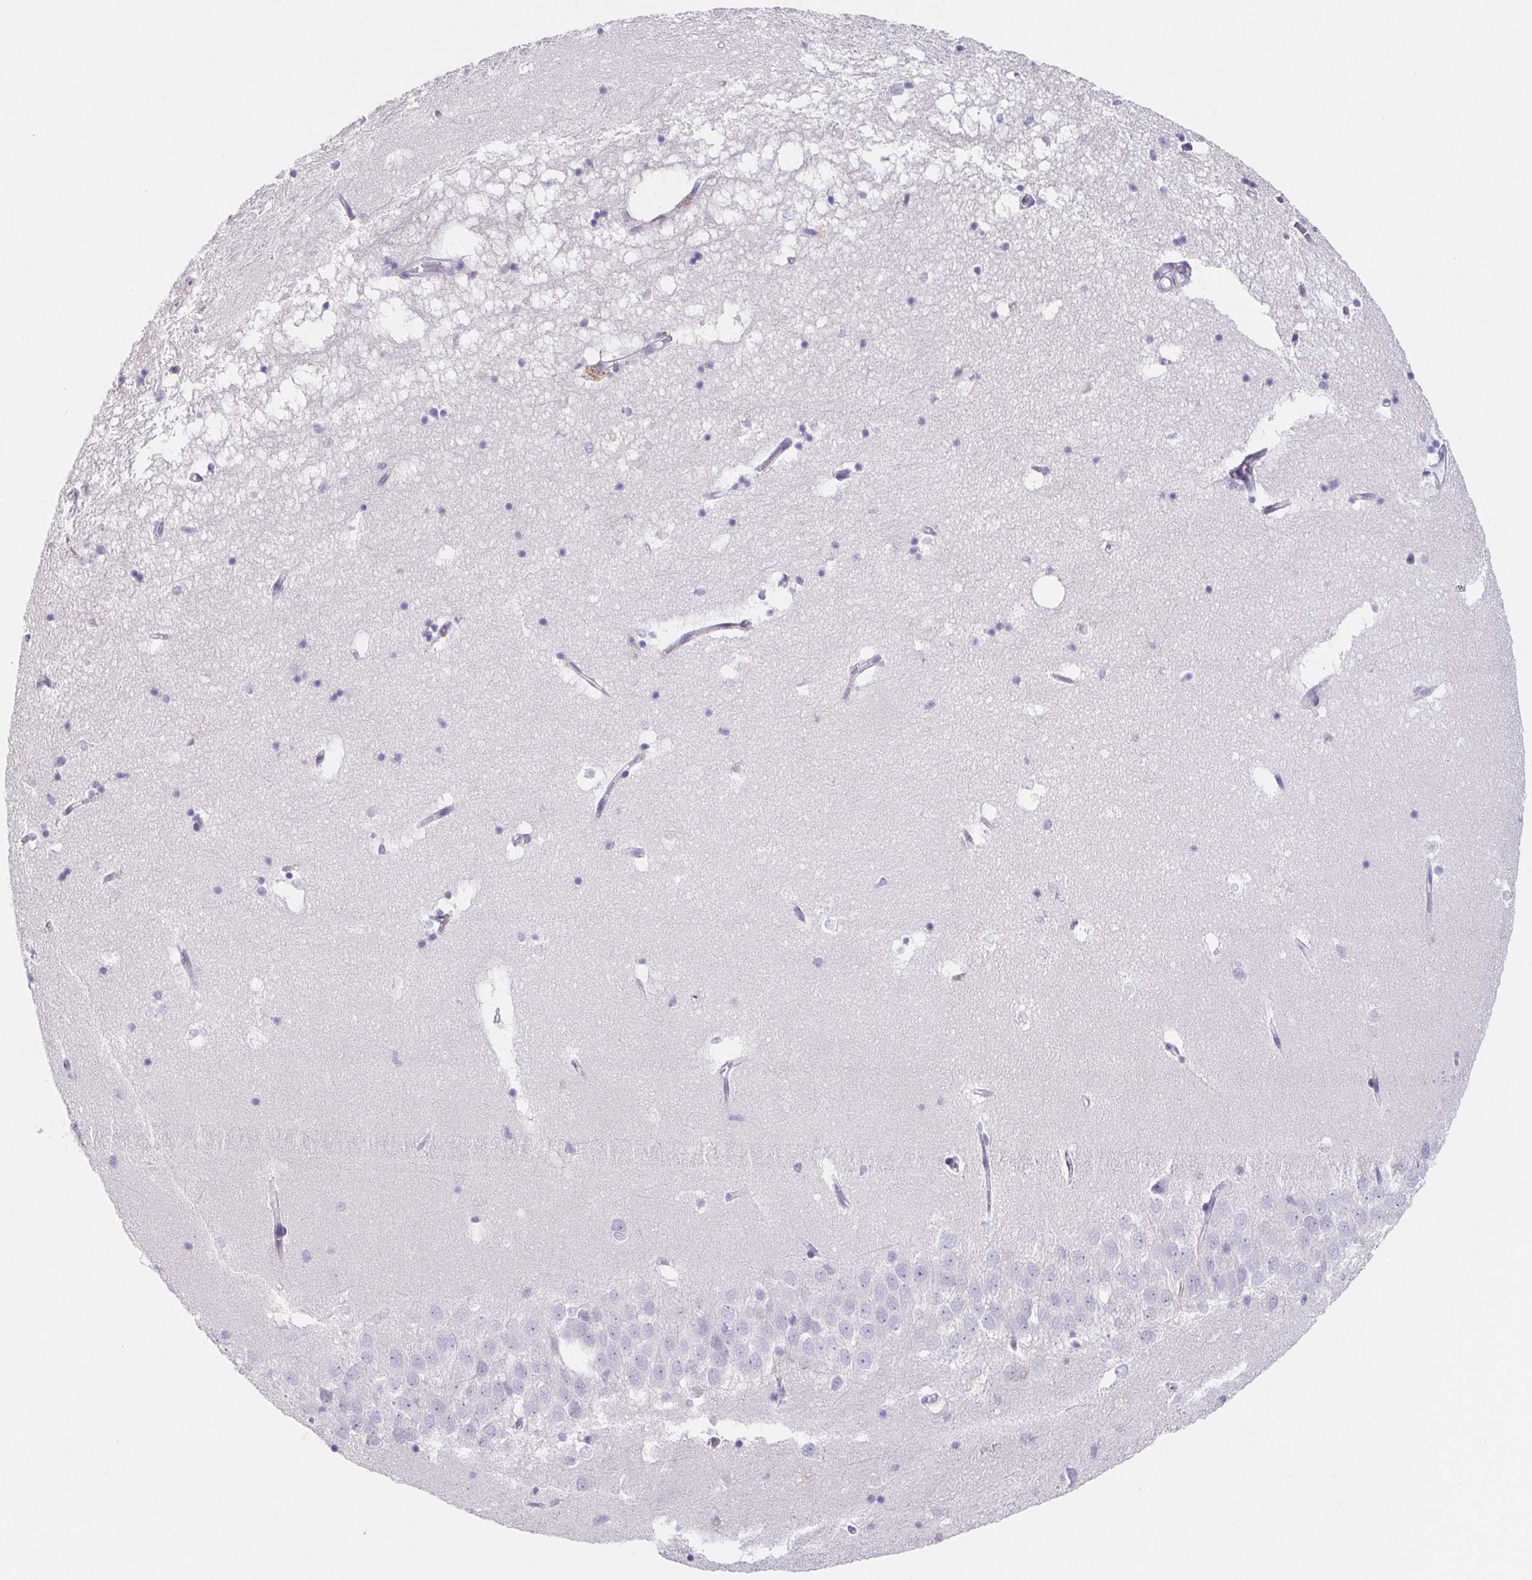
{"staining": {"intensity": "negative", "quantity": "none", "location": "none"}, "tissue": "hippocampus", "cell_type": "Glial cells", "image_type": "normal", "snomed": [{"axis": "morphology", "description": "Normal tissue, NOS"}, {"axis": "topography", "description": "Hippocampus"}], "caption": "Glial cells are negative for brown protein staining in unremarkable hippocampus. (Immunohistochemistry, brightfield microscopy, high magnification).", "gene": "HDGFL1", "patient": {"sex": "male", "age": 58}}